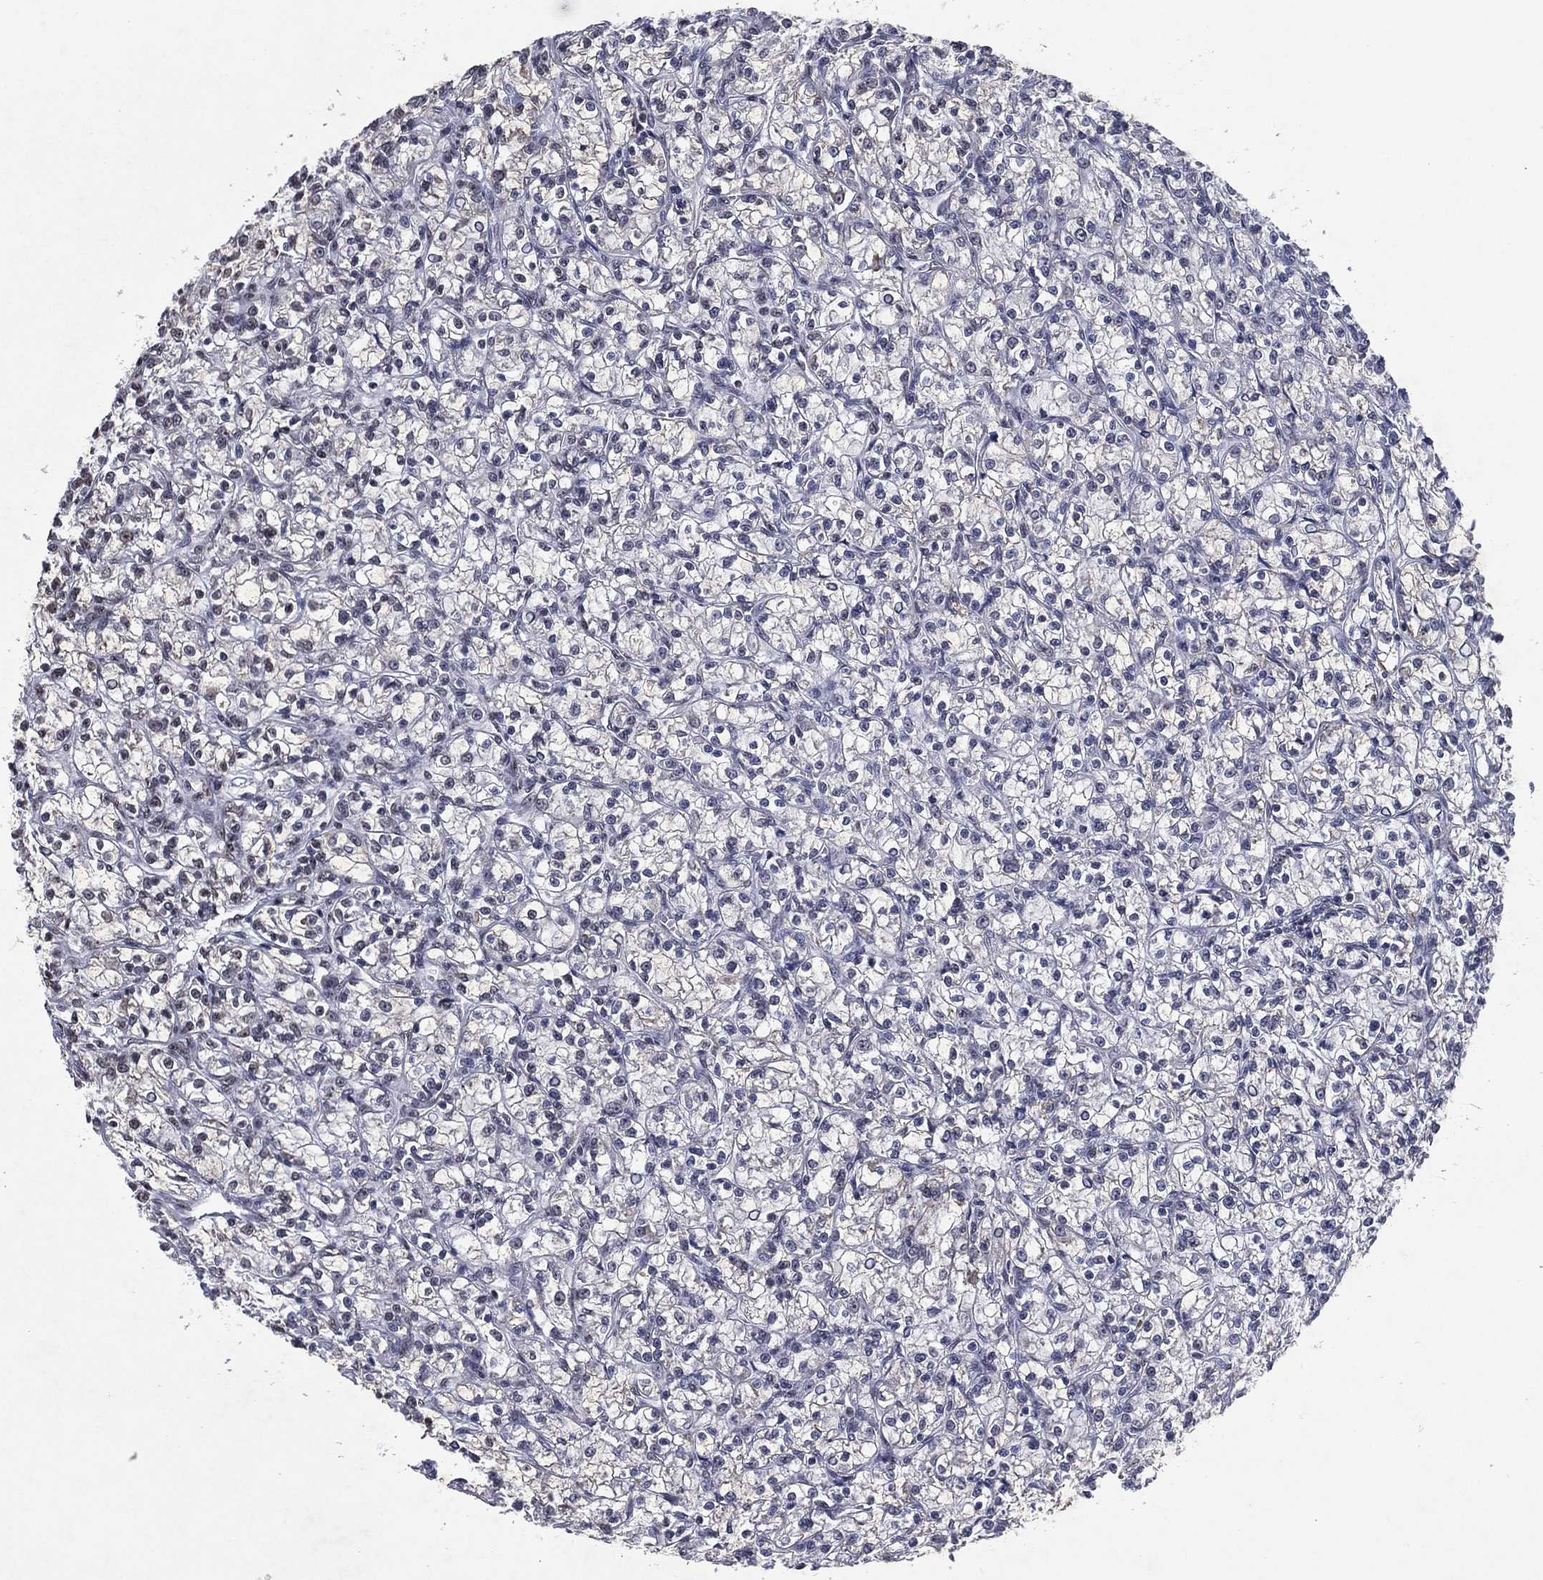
{"staining": {"intensity": "negative", "quantity": "none", "location": "none"}, "tissue": "renal cancer", "cell_type": "Tumor cells", "image_type": "cancer", "snomed": [{"axis": "morphology", "description": "Adenocarcinoma, NOS"}, {"axis": "topography", "description": "Kidney"}], "caption": "Adenocarcinoma (renal) stained for a protein using IHC reveals no positivity tumor cells.", "gene": "ZBTB42", "patient": {"sex": "female", "age": 59}}